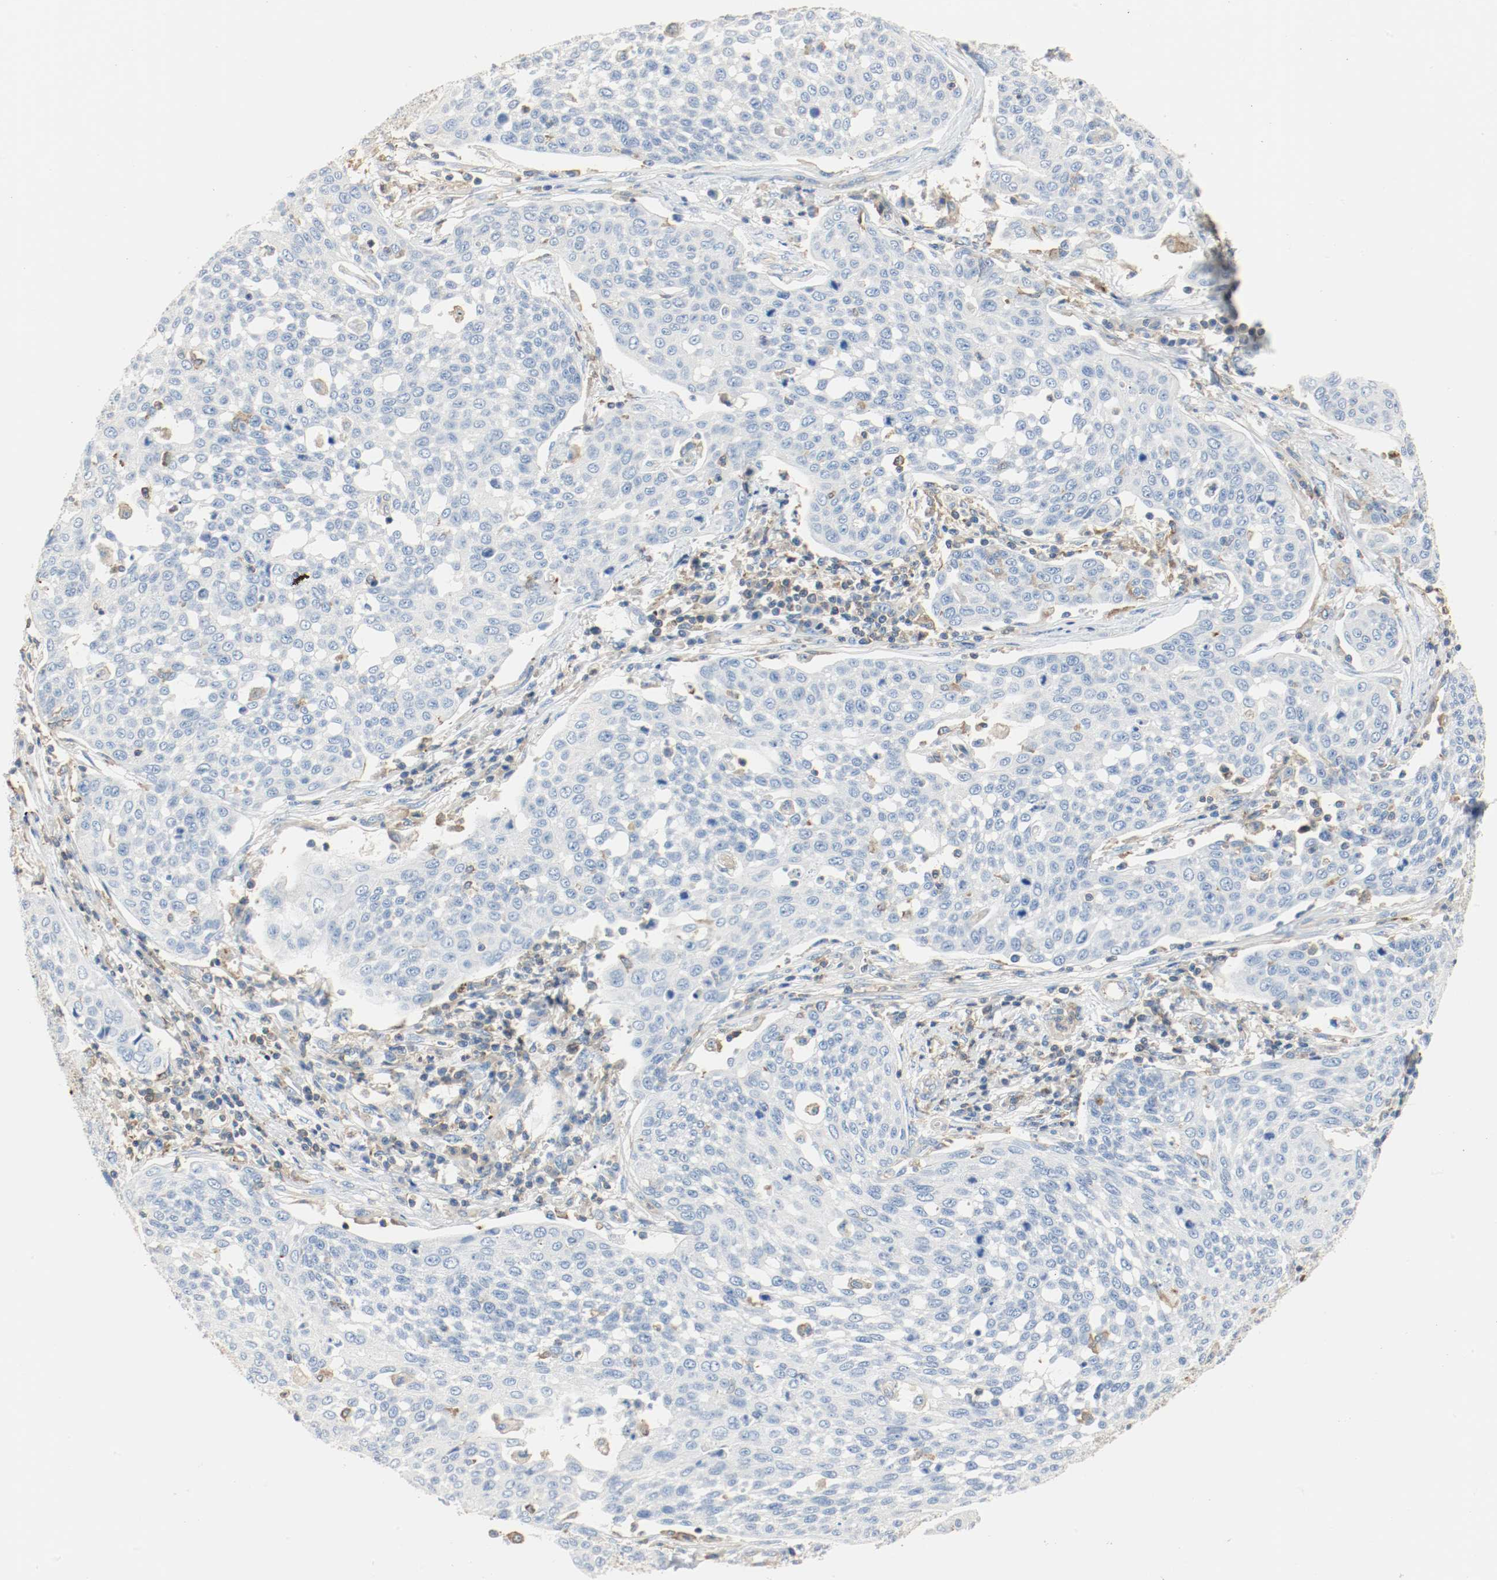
{"staining": {"intensity": "negative", "quantity": "none", "location": "none"}, "tissue": "cervical cancer", "cell_type": "Tumor cells", "image_type": "cancer", "snomed": [{"axis": "morphology", "description": "Squamous cell carcinoma, NOS"}, {"axis": "topography", "description": "Cervix"}], "caption": "The photomicrograph exhibits no staining of tumor cells in squamous cell carcinoma (cervical). The staining is performed using DAB brown chromogen with nuclei counter-stained in using hematoxylin.", "gene": "ARPC1B", "patient": {"sex": "female", "age": 34}}